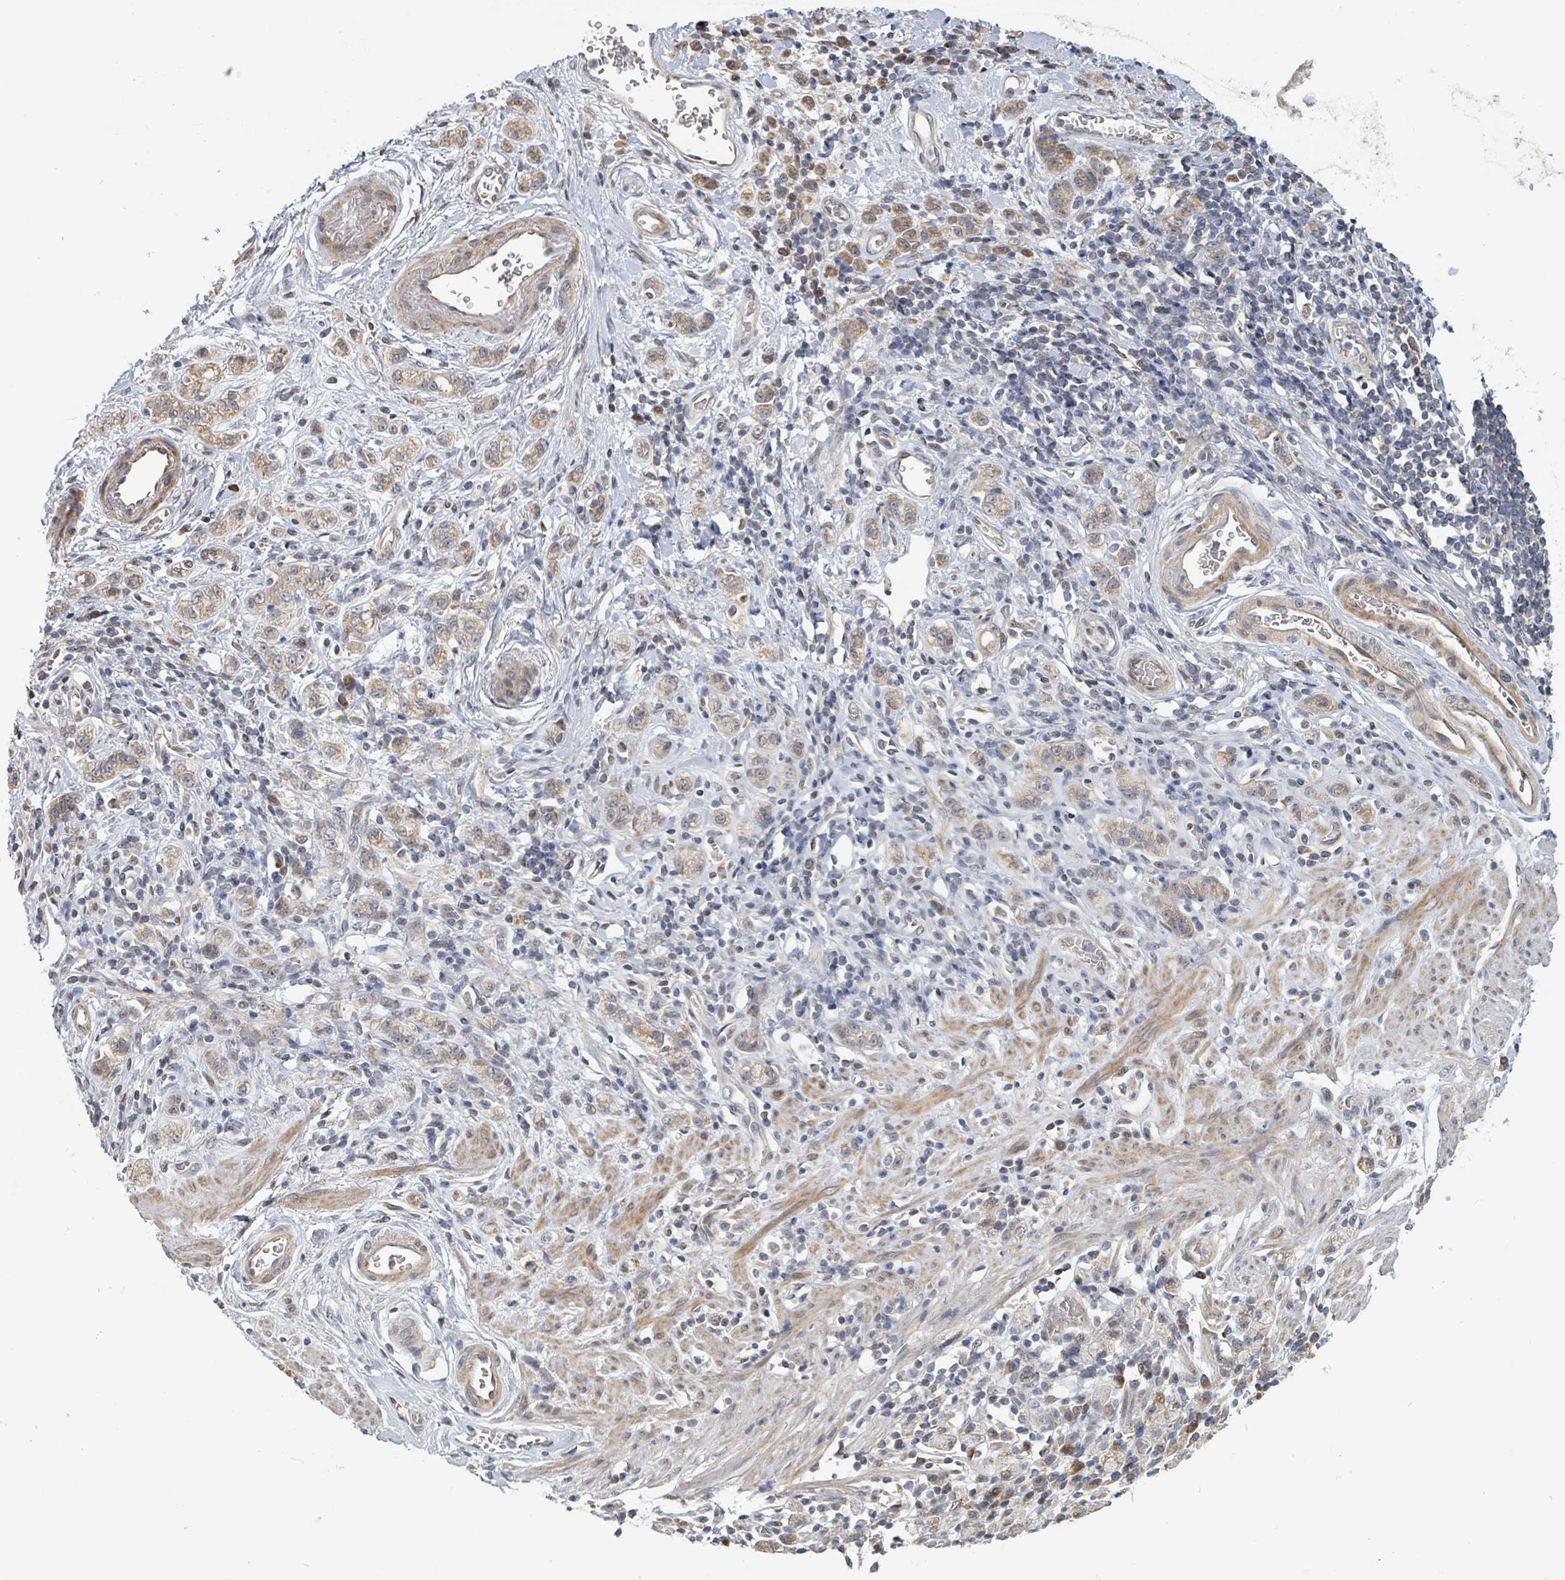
{"staining": {"intensity": "moderate", "quantity": ">75%", "location": "cytoplasmic/membranous"}, "tissue": "stomach cancer", "cell_type": "Tumor cells", "image_type": "cancer", "snomed": [{"axis": "morphology", "description": "Adenocarcinoma, NOS"}, {"axis": "topography", "description": "Stomach"}], "caption": "Protein staining shows moderate cytoplasmic/membranous staining in approximately >75% of tumor cells in adenocarcinoma (stomach).", "gene": "HIVEP1", "patient": {"sex": "male", "age": 77}}